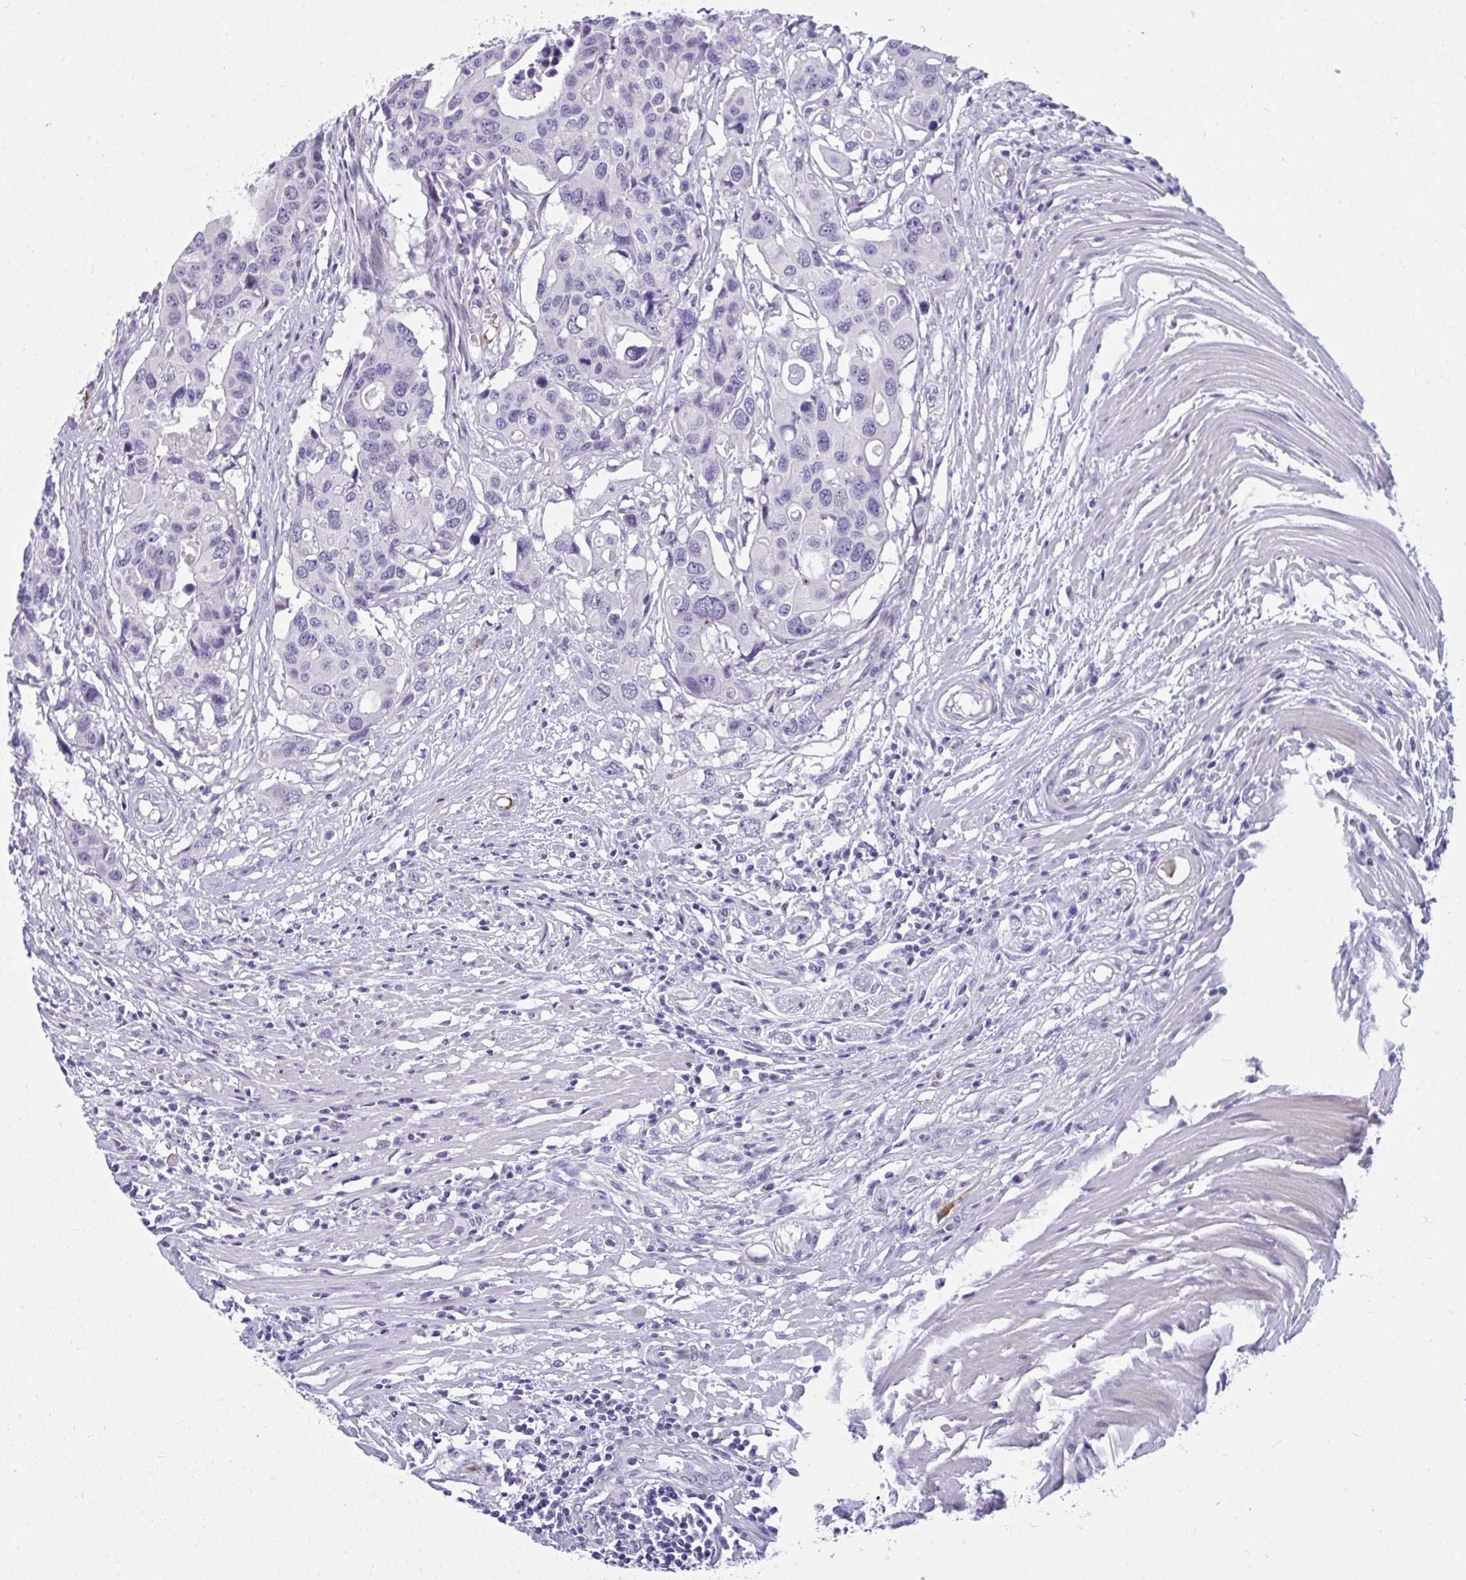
{"staining": {"intensity": "negative", "quantity": "none", "location": "none"}, "tissue": "colorectal cancer", "cell_type": "Tumor cells", "image_type": "cancer", "snomed": [{"axis": "morphology", "description": "Adenocarcinoma, NOS"}, {"axis": "topography", "description": "Colon"}], "caption": "There is no significant staining in tumor cells of colorectal cancer (adenocarcinoma).", "gene": "TSBP1", "patient": {"sex": "male", "age": 77}}